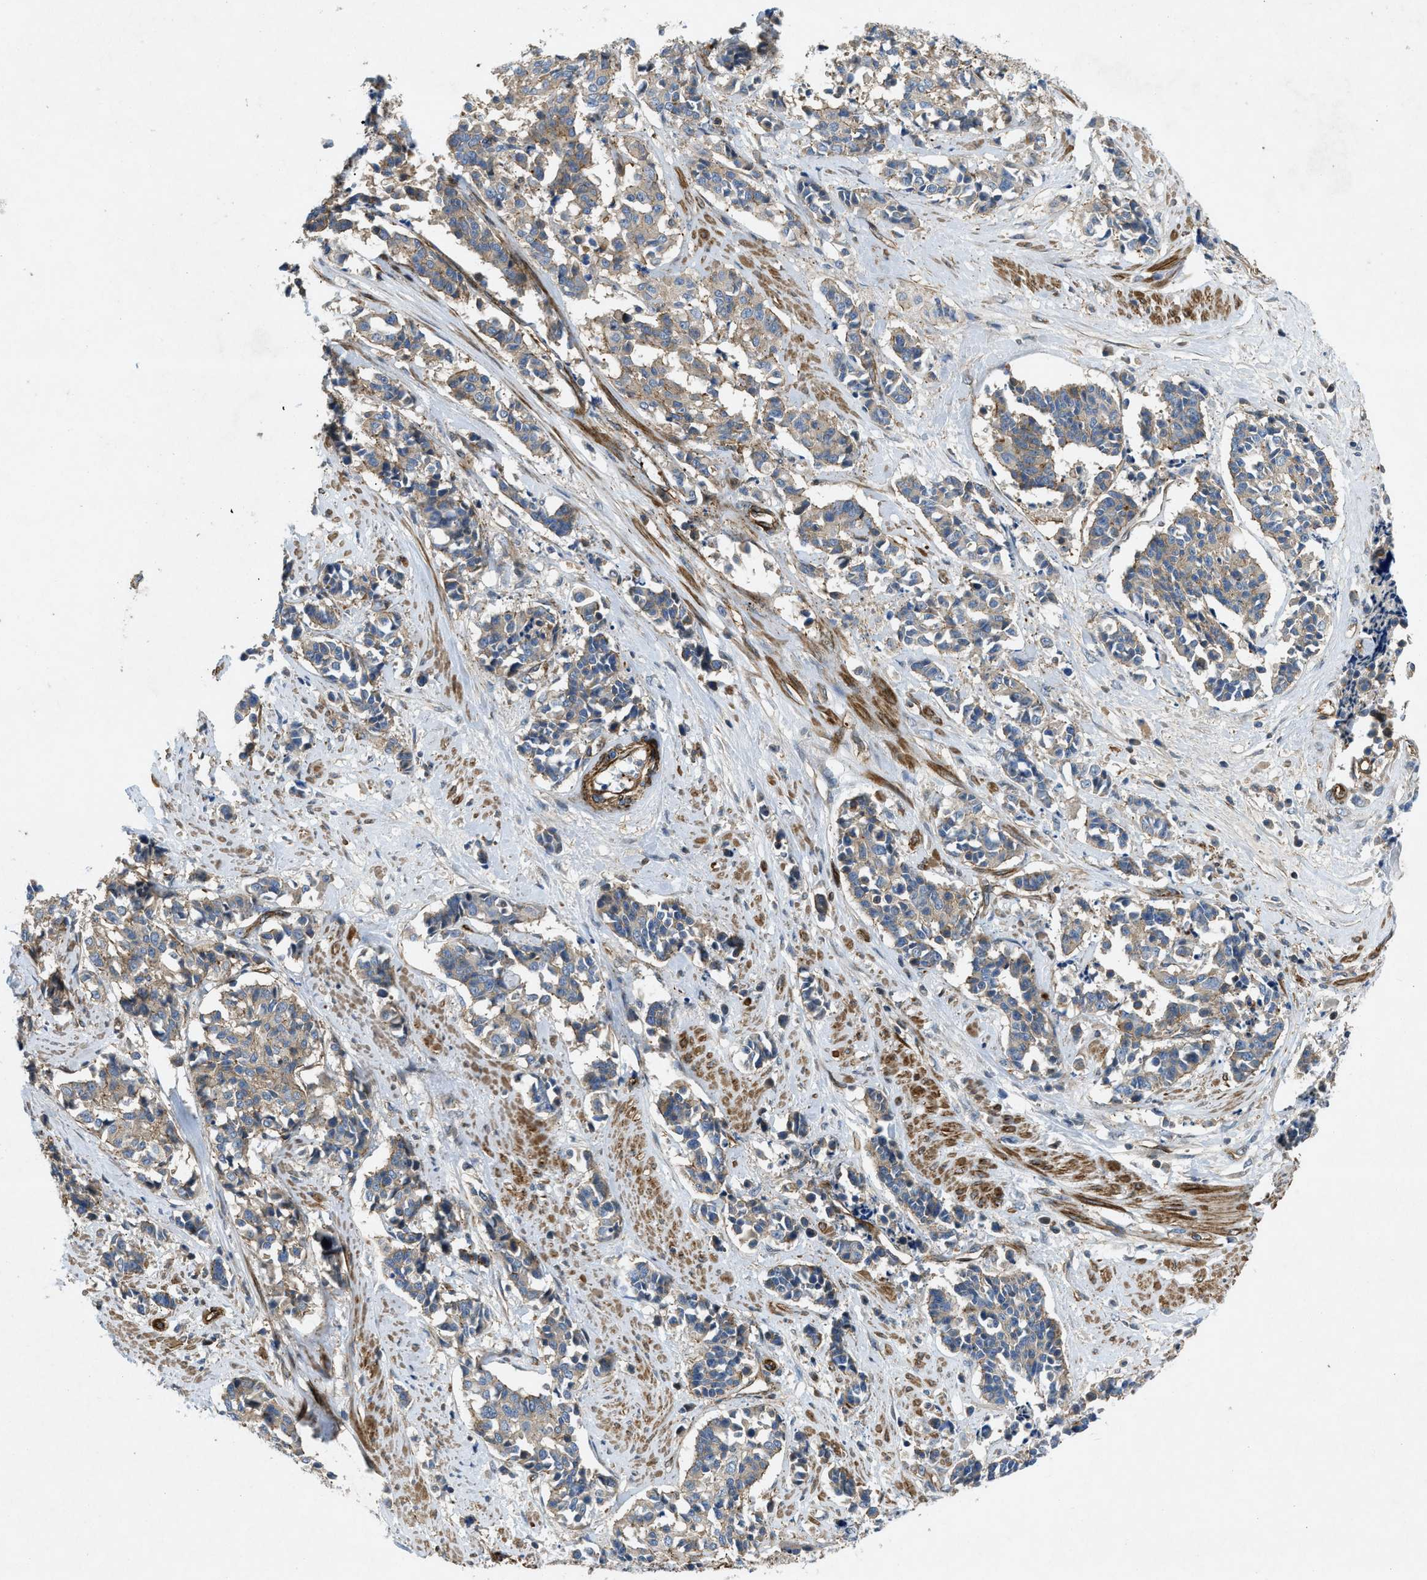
{"staining": {"intensity": "moderate", "quantity": ">75%", "location": "cytoplasmic/membranous"}, "tissue": "cervical cancer", "cell_type": "Tumor cells", "image_type": "cancer", "snomed": [{"axis": "morphology", "description": "Squamous cell carcinoma, NOS"}, {"axis": "topography", "description": "Cervix"}], "caption": "Moderate cytoplasmic/membranous expression is appreciated in about >75% of tumor cells in cervical cancer (squamous cell carcinoma).", "gene": "NYNRIN", "patient": {"sex": "female", "age": 35}}